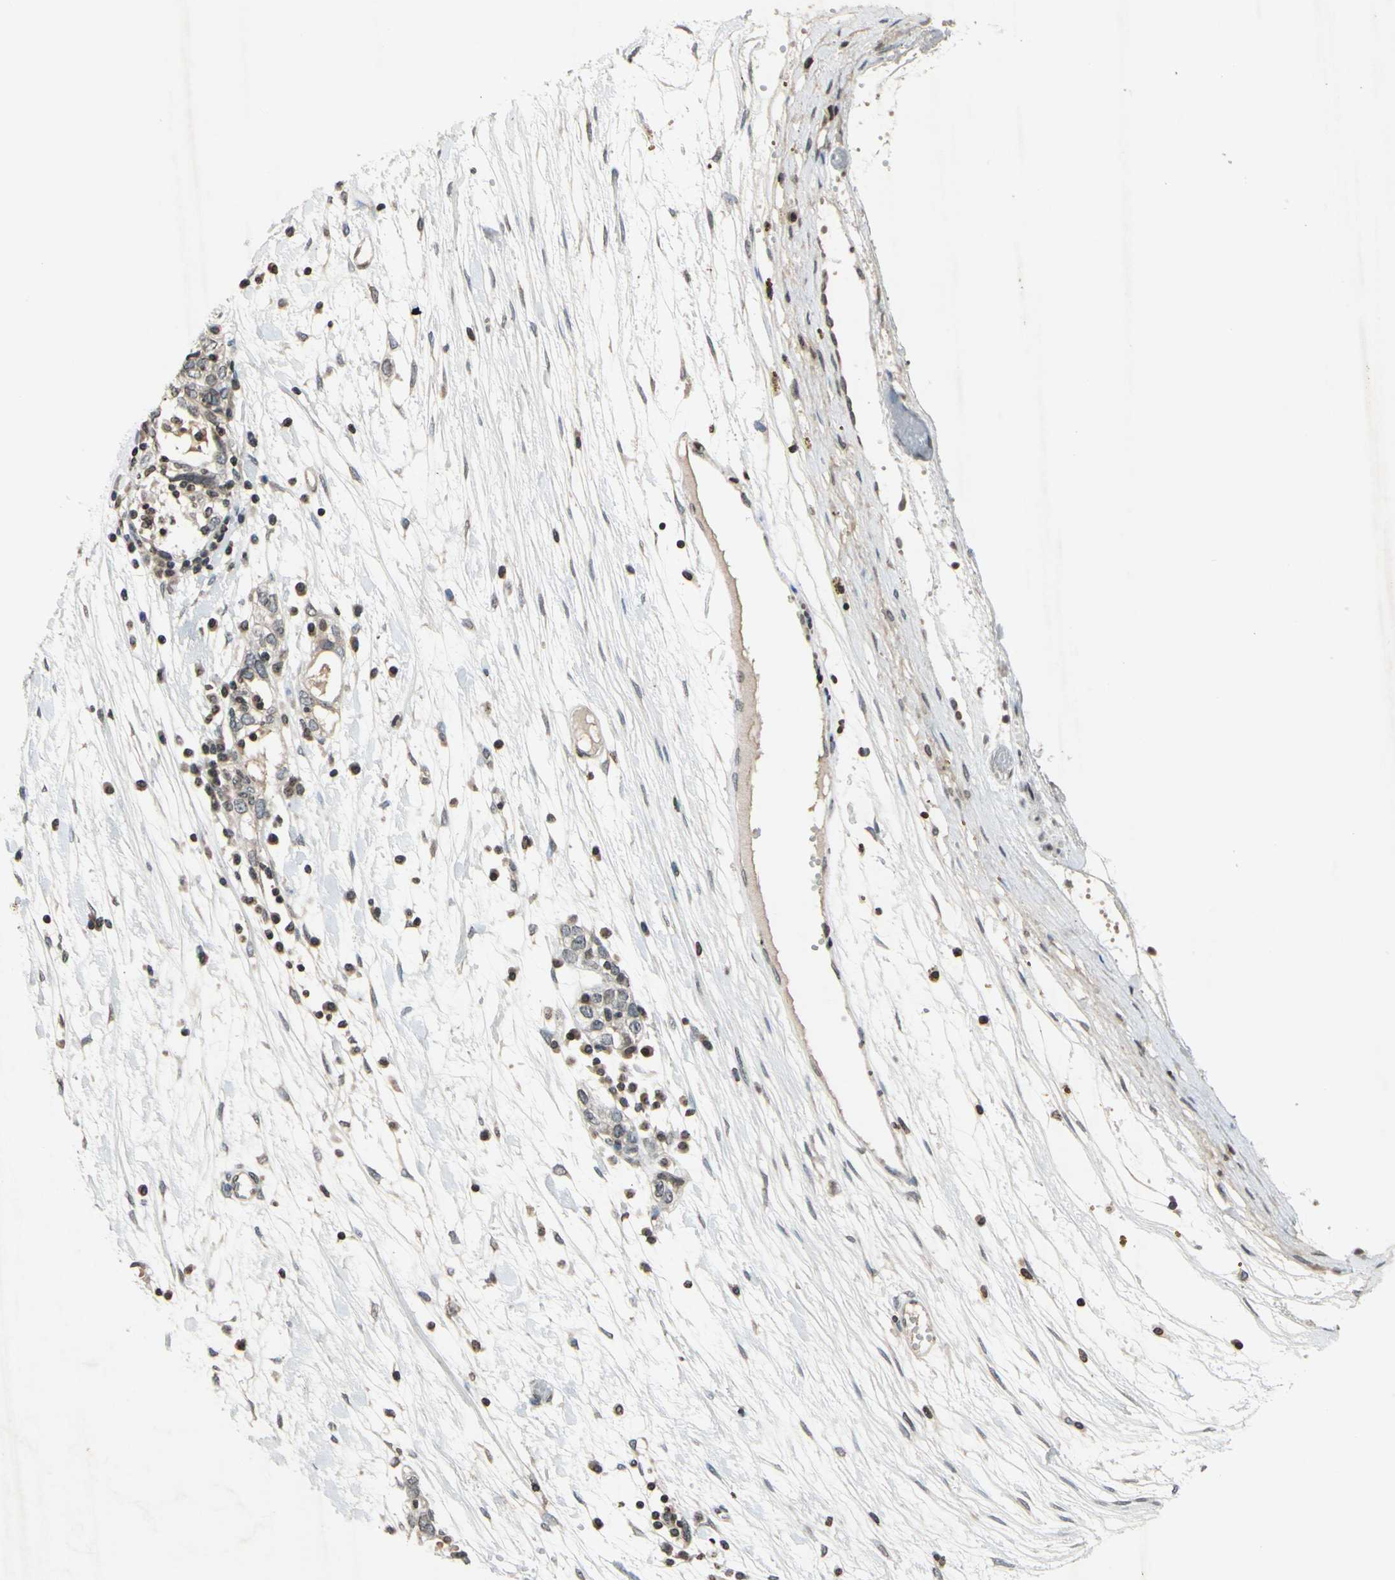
{"staining": {"intensity": "weak", "quantity": ">75%", "location": "cytoplasmic/membranous"}, "tissue": "ovarian cancer", "cell_type": "Tumor cells", "image_type": "cancer", "snomed": [{"axis": "morphology", "description": "Cystadenocarcinoma, serous, NOS"}, {"axis": "topography", "description": "Ovary"}], "caption": "Ovarian cancer stained with DAB immunohistochemistry displays low levels of weak cytoplasmic/membranous staining in approximately >75% of tumor cells.", "gene": "CLDN11", "patient": {"sex": "female", "age": 71}}